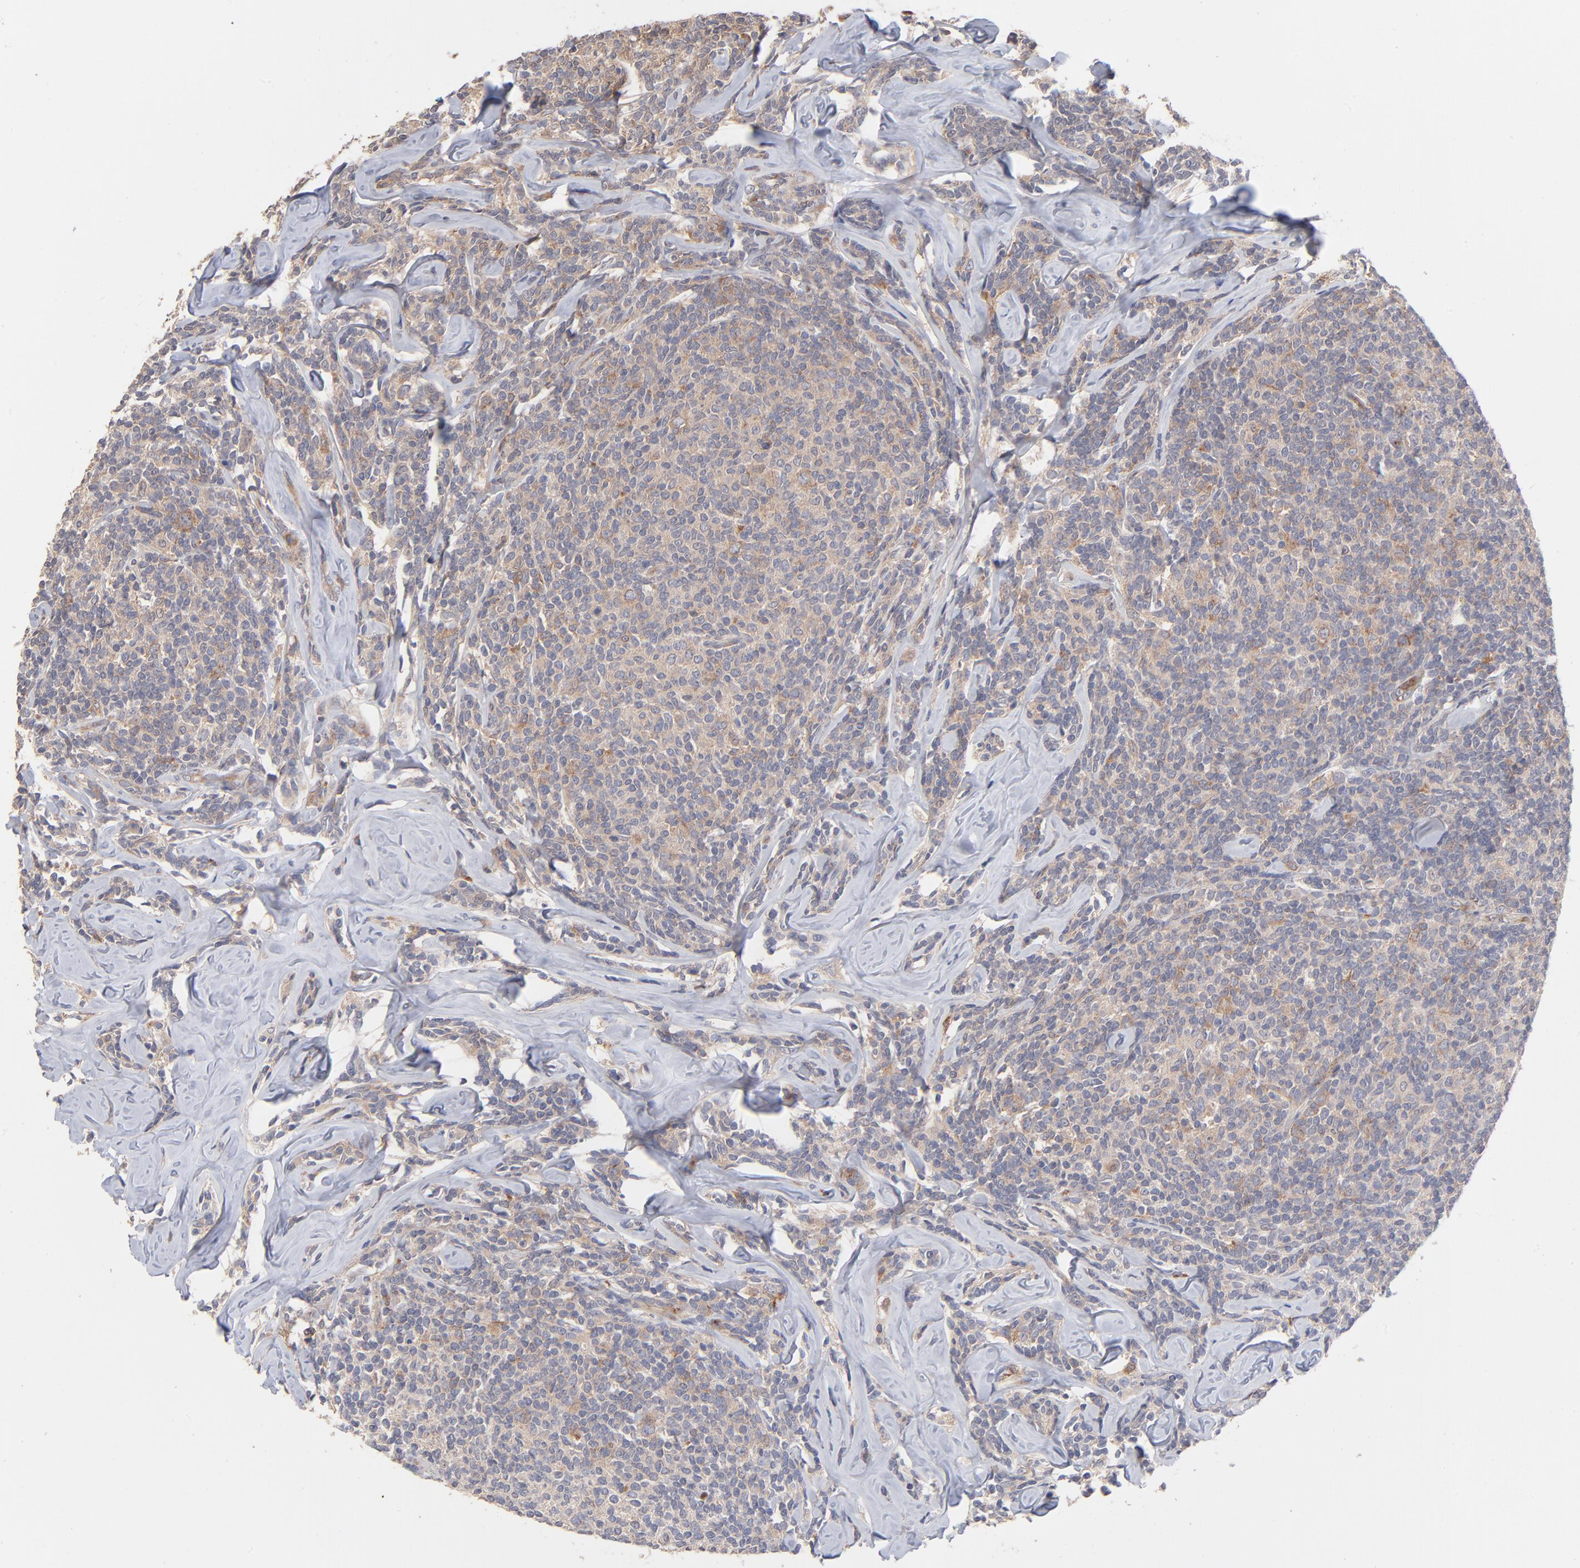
{"staining": {"intensity": "weak", "quantity": "25%-75%", "location": "cytoplasmic/membranous"}, "tissue": "lymphoma", "cell_type": "Tumor cells", "image_type": "cancer", "snomed": [{"axis": "morphology", "description": "Malignant lymphoma, non-Hodgkin's type, Low grade"}, {"axis": "topography", "description": "Lymph node"}], "caption": "Human lymphoma stained with a brown dye reveals weak cytoplasmic/membranous positive expression in approximately 25%-75% of tumor cells.", "gene": "IVNS1ABP", "patient": {"sex": "female", "age": 56}}